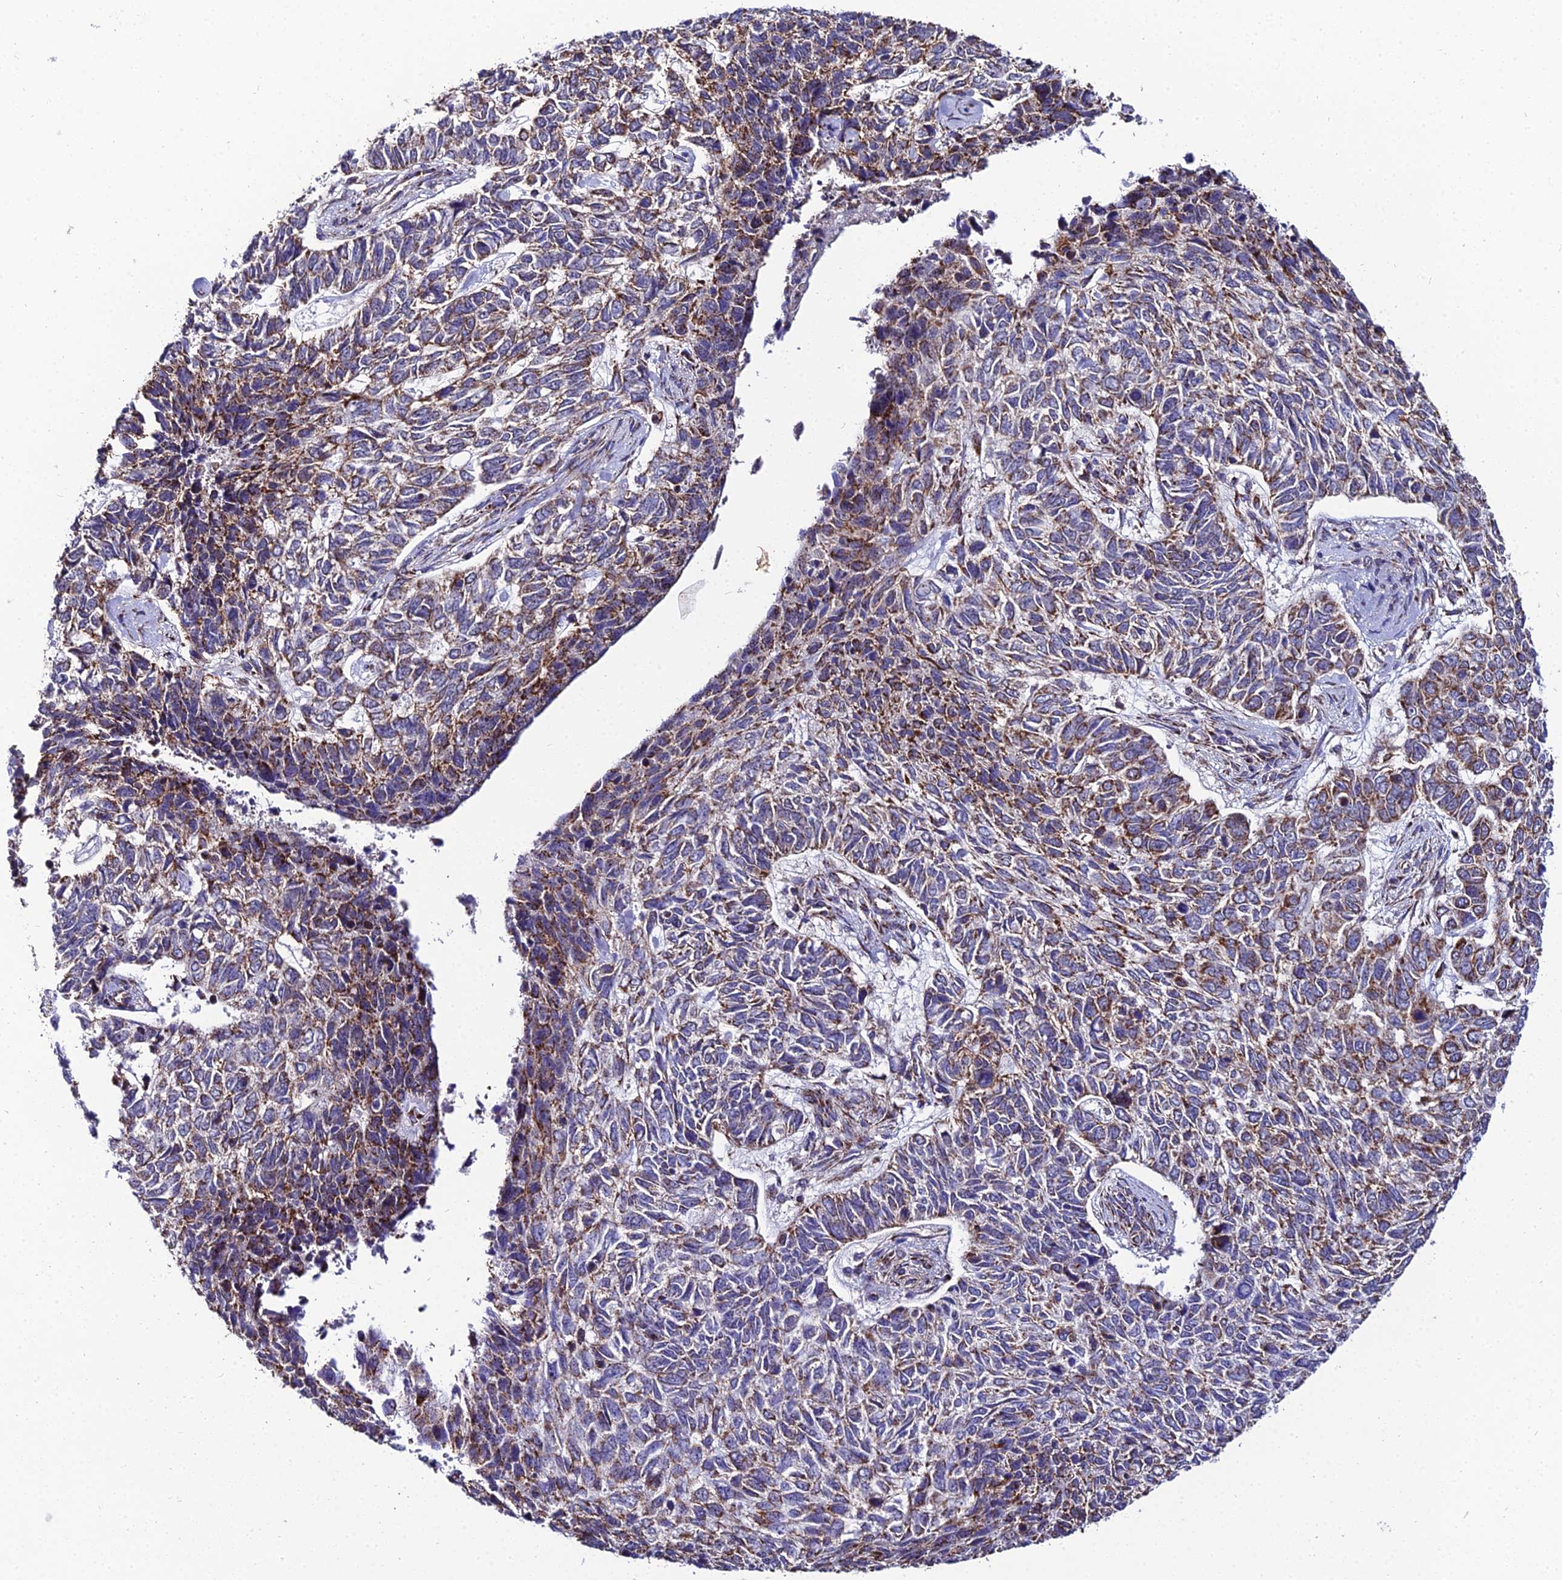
{"staining": {"intensity": "moderate", "quantity": ">75%", "location": "cytoplasmic/membranous"}, "tissue": "skin cancer", "cell_type": "Tumor cells", "image_type": "cancer", "snomed": [{"axis": "morphology", "description": "Basal cell carcinoma"}, {"axis": "topography", "description": "Skin"}], "caption": "A photomicrograph showing moderate cytoplasmic/membranous expression in about >75% of tumor cells in skin cancer, as visualized by brown immunohistochemical staining.", "gene": "PSMD2", "patient": {"sex": "female", "age": 65}}